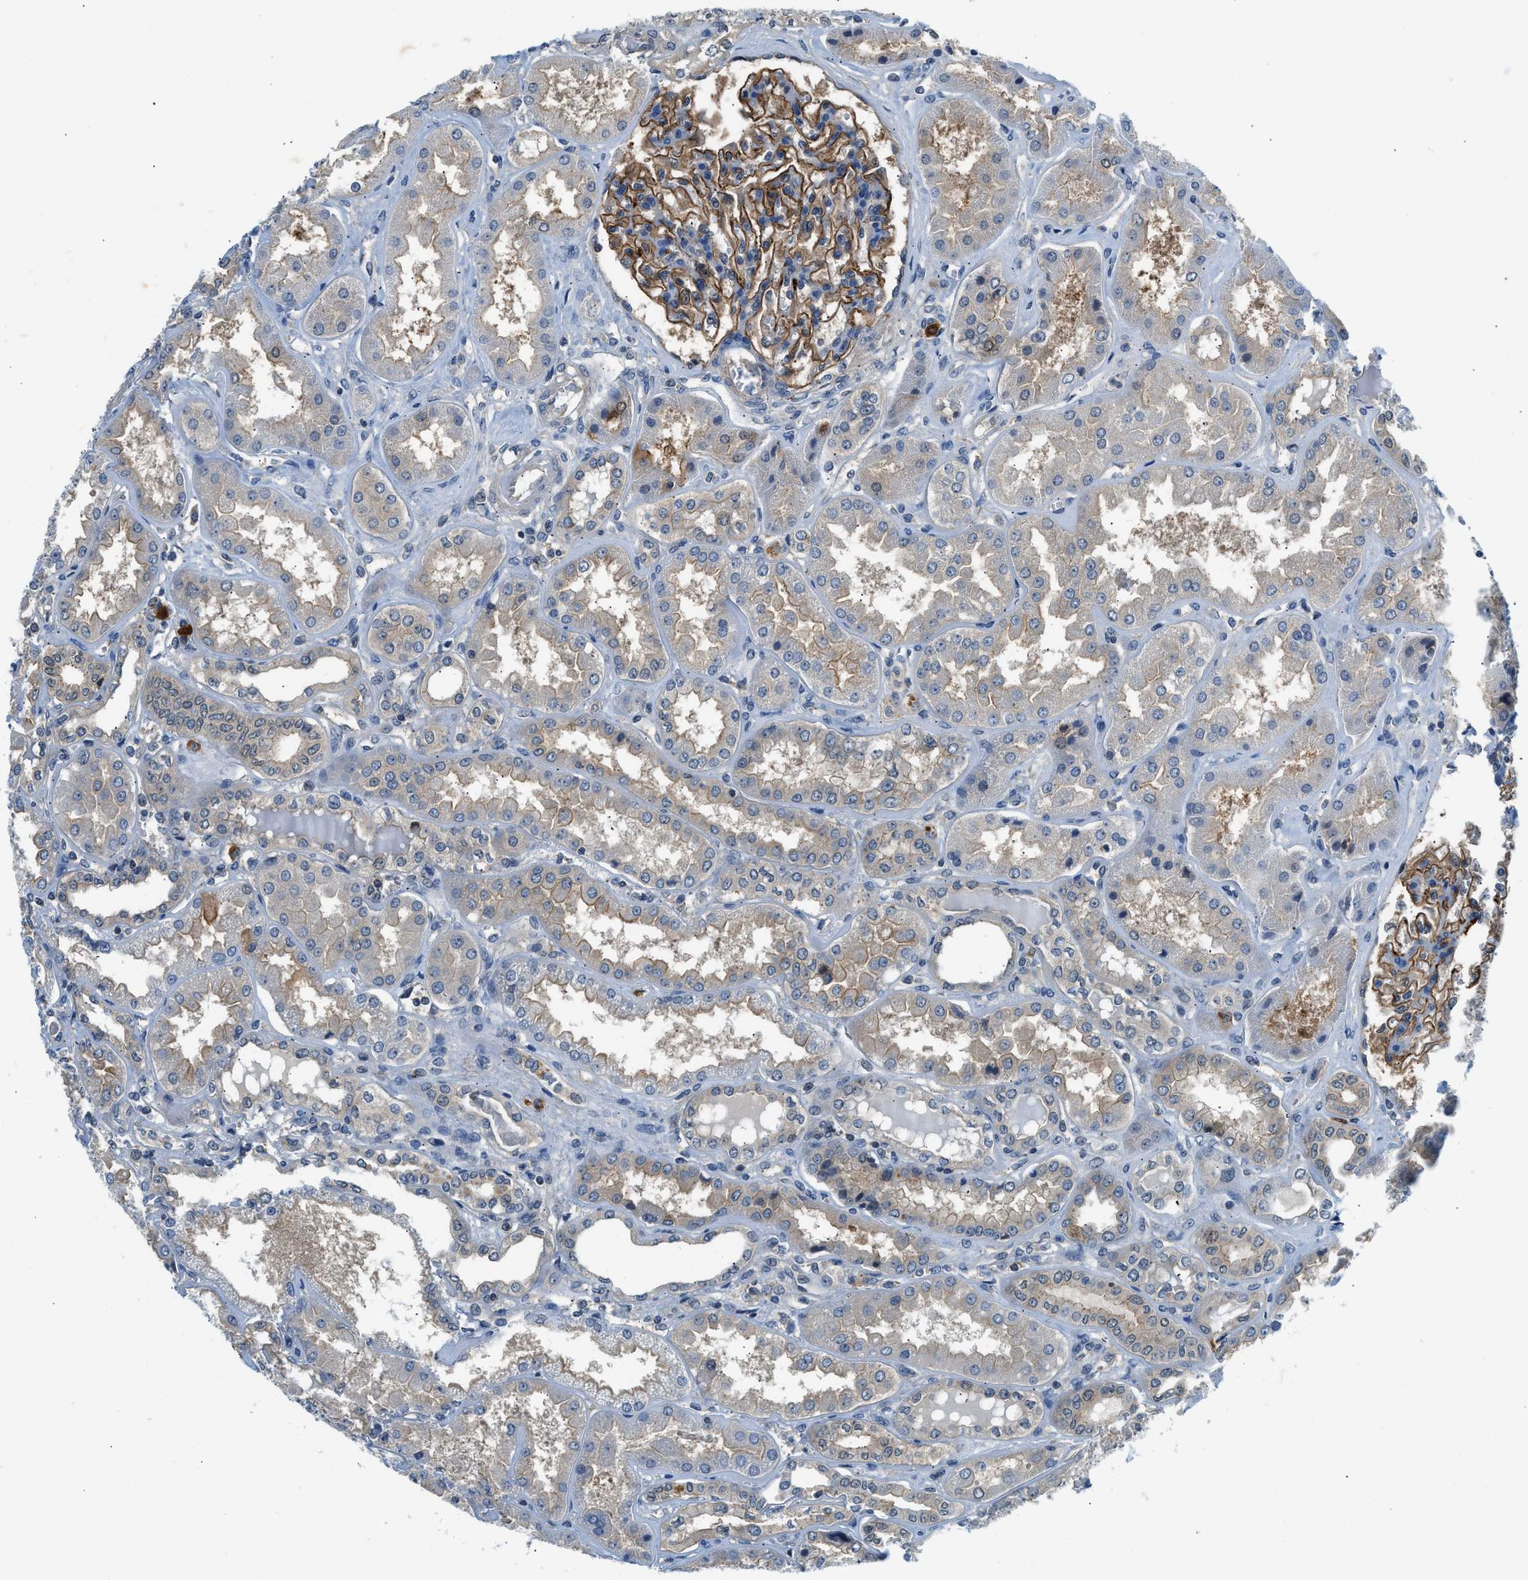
{"staining": {"intensity": "strong", "quantity": ">75%", "location": "cytoplasmic/membranous"}, "tissue": "kidney", "cell_type": "Cells in glomeruli", "image_type": "normal", "snomed": [{"axis": "morphology", "description": "Normal tissue, NOS"}, {"axis": "topography", "description": "Kidney"}], "caption": "Immunohistochemistry staining of normal kidney, which displays high levels of strong cytoplasmic/membranous staining in about >75% of cells in glomeruli indicating strong cytoplasmic/membranous protein positivity. The staining was performed using DAB (brown) for protein detection and nuclei were counterstained in hematoxylin (blue).", "gene": "CBLB", "patient": {"sex": "female", "age": 56}}